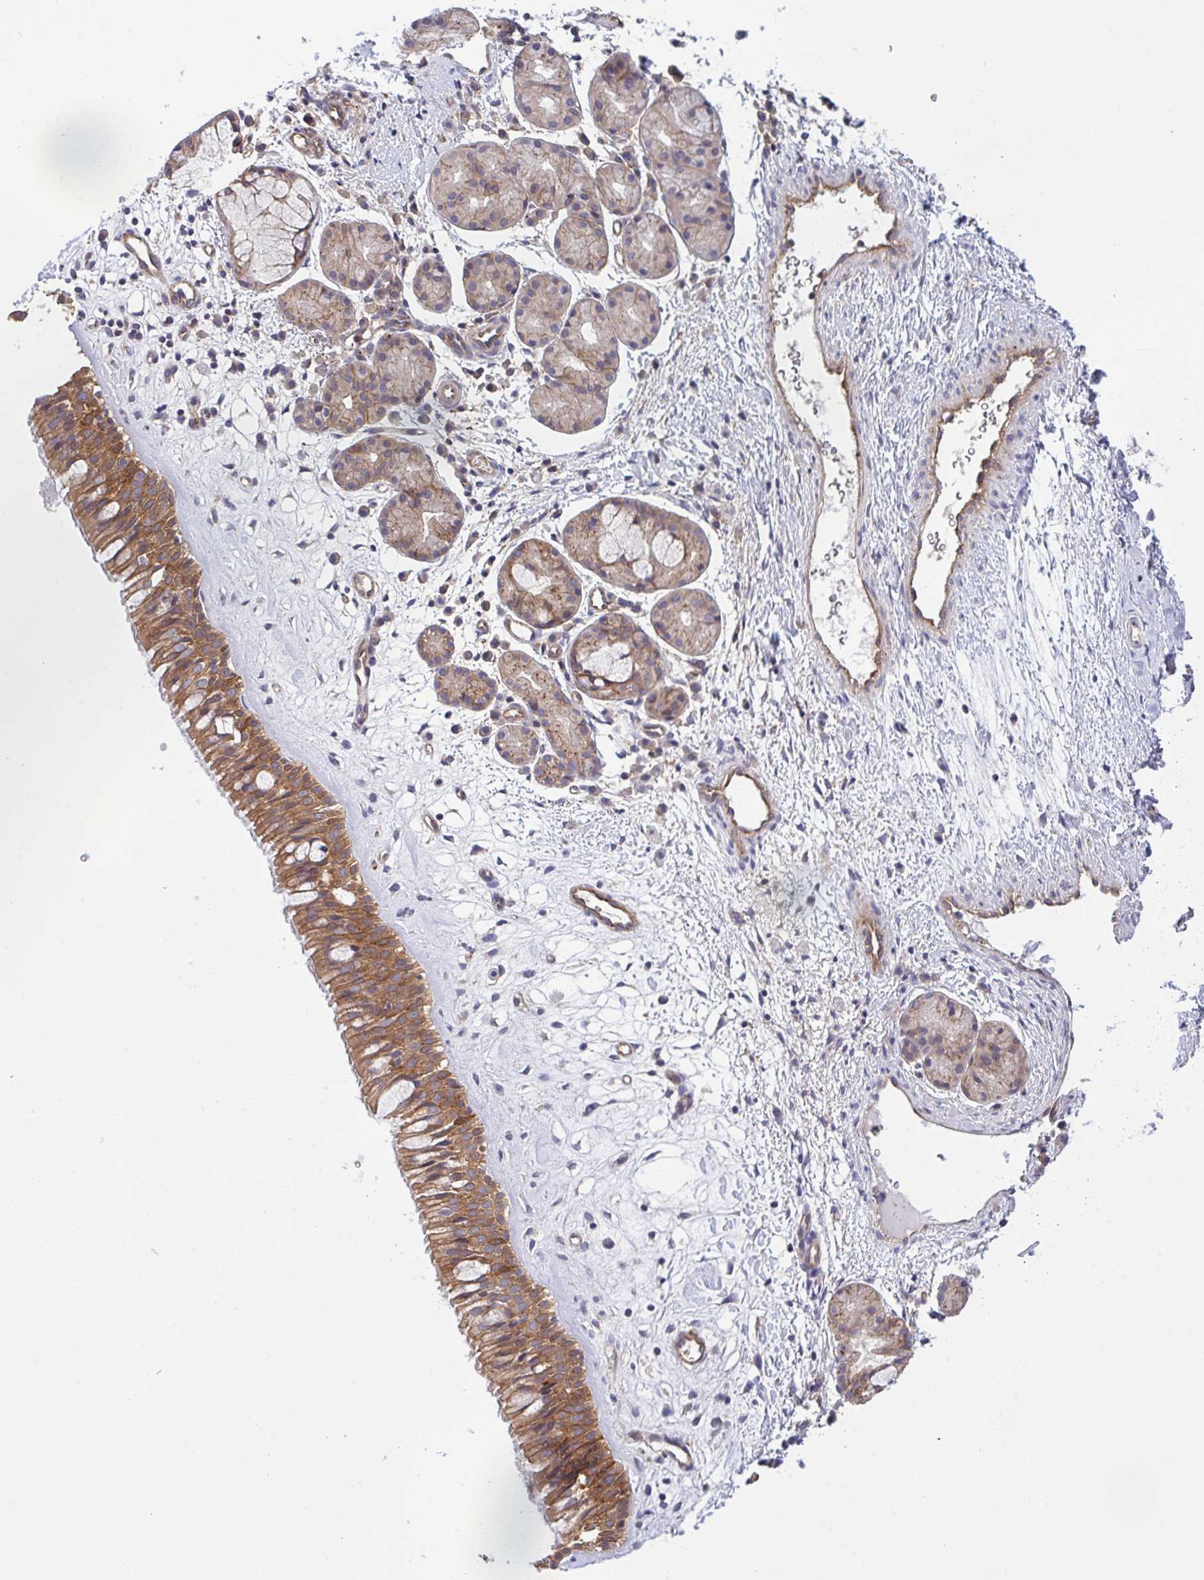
{"staining": {"intensity": "strong", "quantity": ">75%", "location": "cytoplasmic/membranous"}, "tissue": "nasopharynx", "cell_type": "Respiratory epithelial cells", "image_type": "normal", "snomed": [{"axis": "morphology", "description": "Normal tissue, NOS"}, {"axis": "topography", "description": "Nasopharynx"}], "caption": "Protein positivity by immunohistochemistry (IHC) shows strong cytoplasmic/membranous staining in approximately >75% of respiratory epithelial cells in normal nasopharynx.", "gene": "C4orf36", "patient": {"sex": "male", "age": 65}}